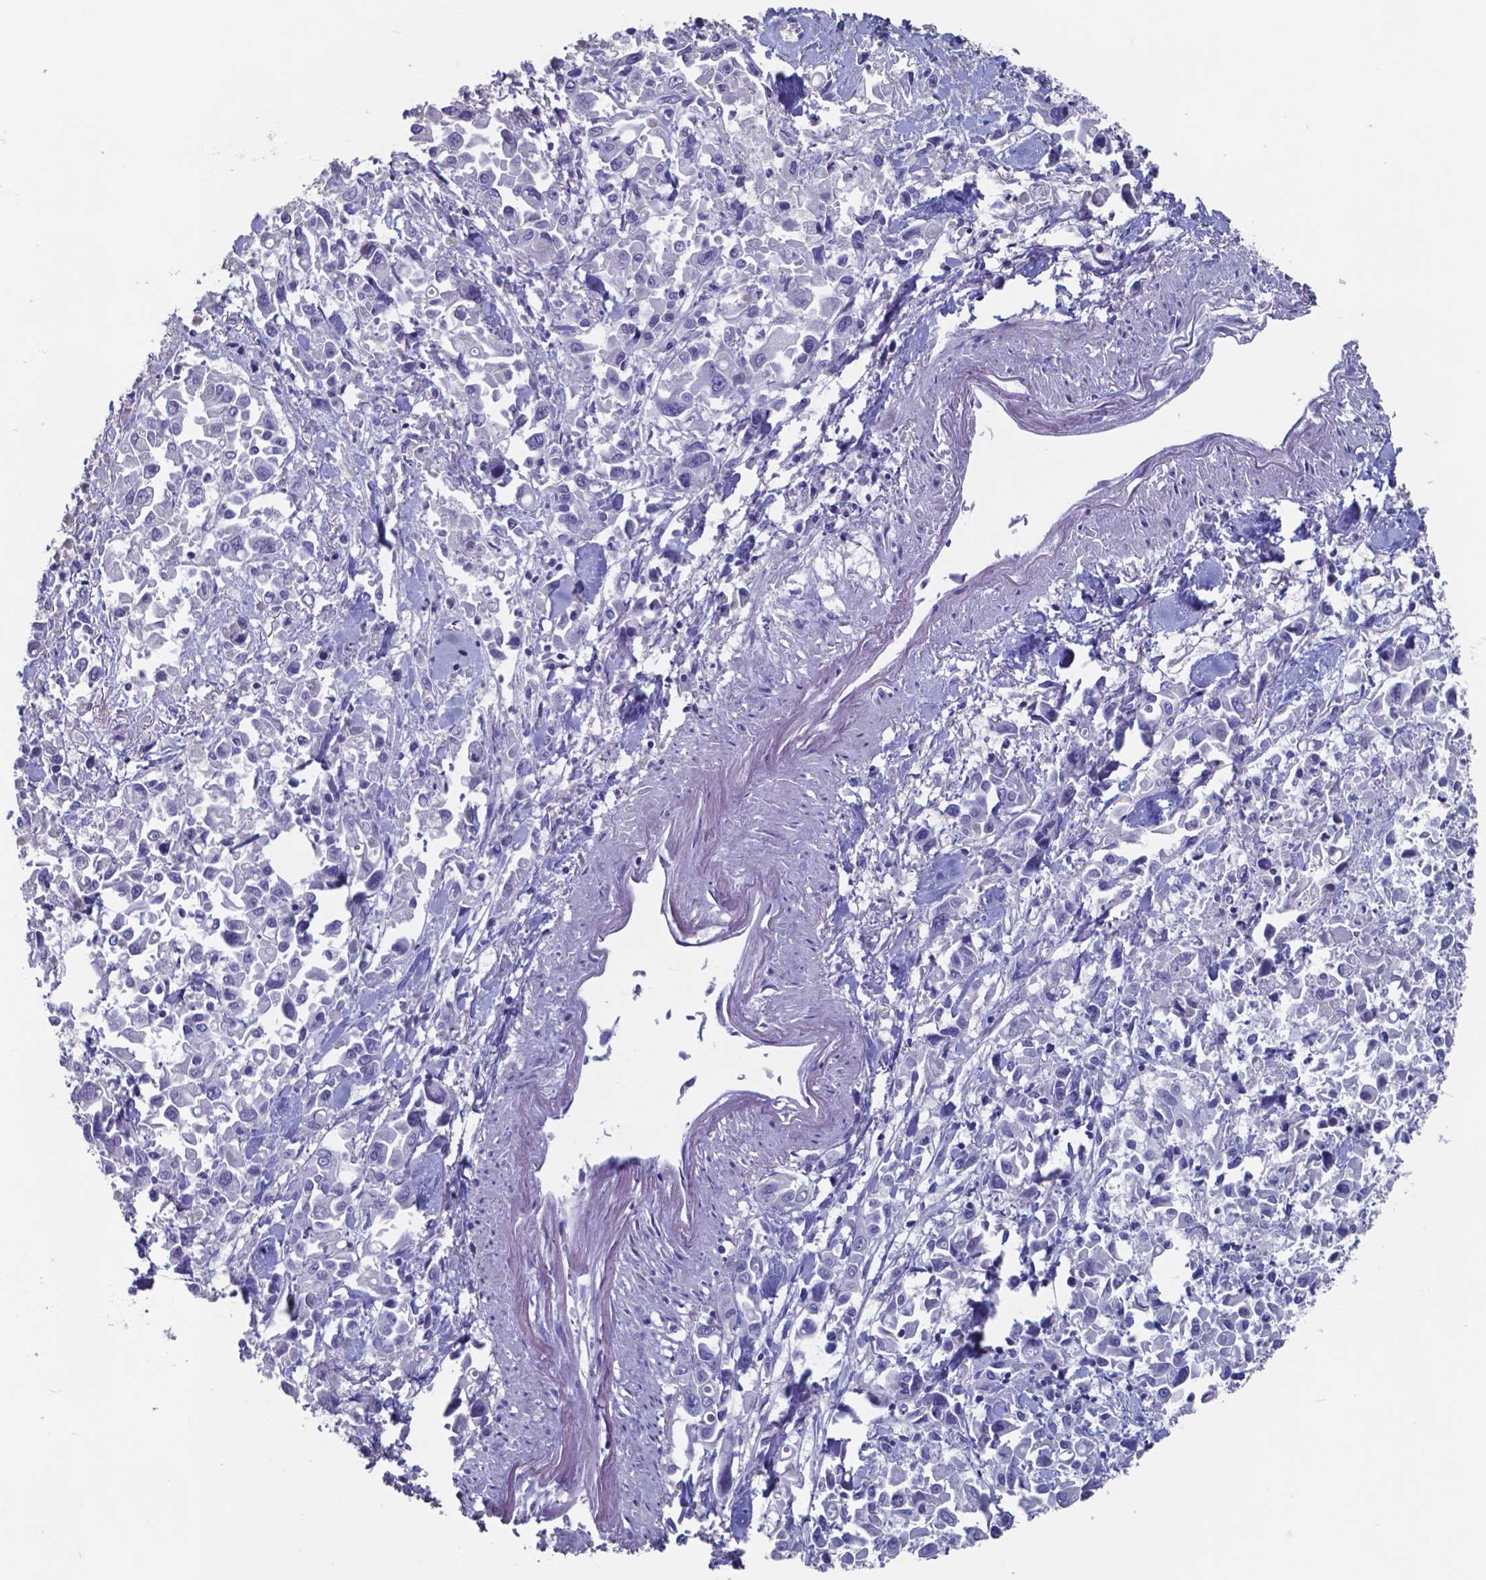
{"staining": {"intensity": "negative", "quantity": "none", "location": "none"}, "tissue": "pancreatic cancer", "cell_type": "Tumor cells", "image_type": "cancer", "snomed": [{"axis": "morphology", "description": "Adenocarcinoma, NOS"}, {"axis": "topography", "description": "Pancreas"}], "caption": "Histopathology image shows no protein expression in tumor cells of pancreatic adenocarcinoma tissue.", "gene": "TTR", "patient": {"sex": "female", "age": 83}}